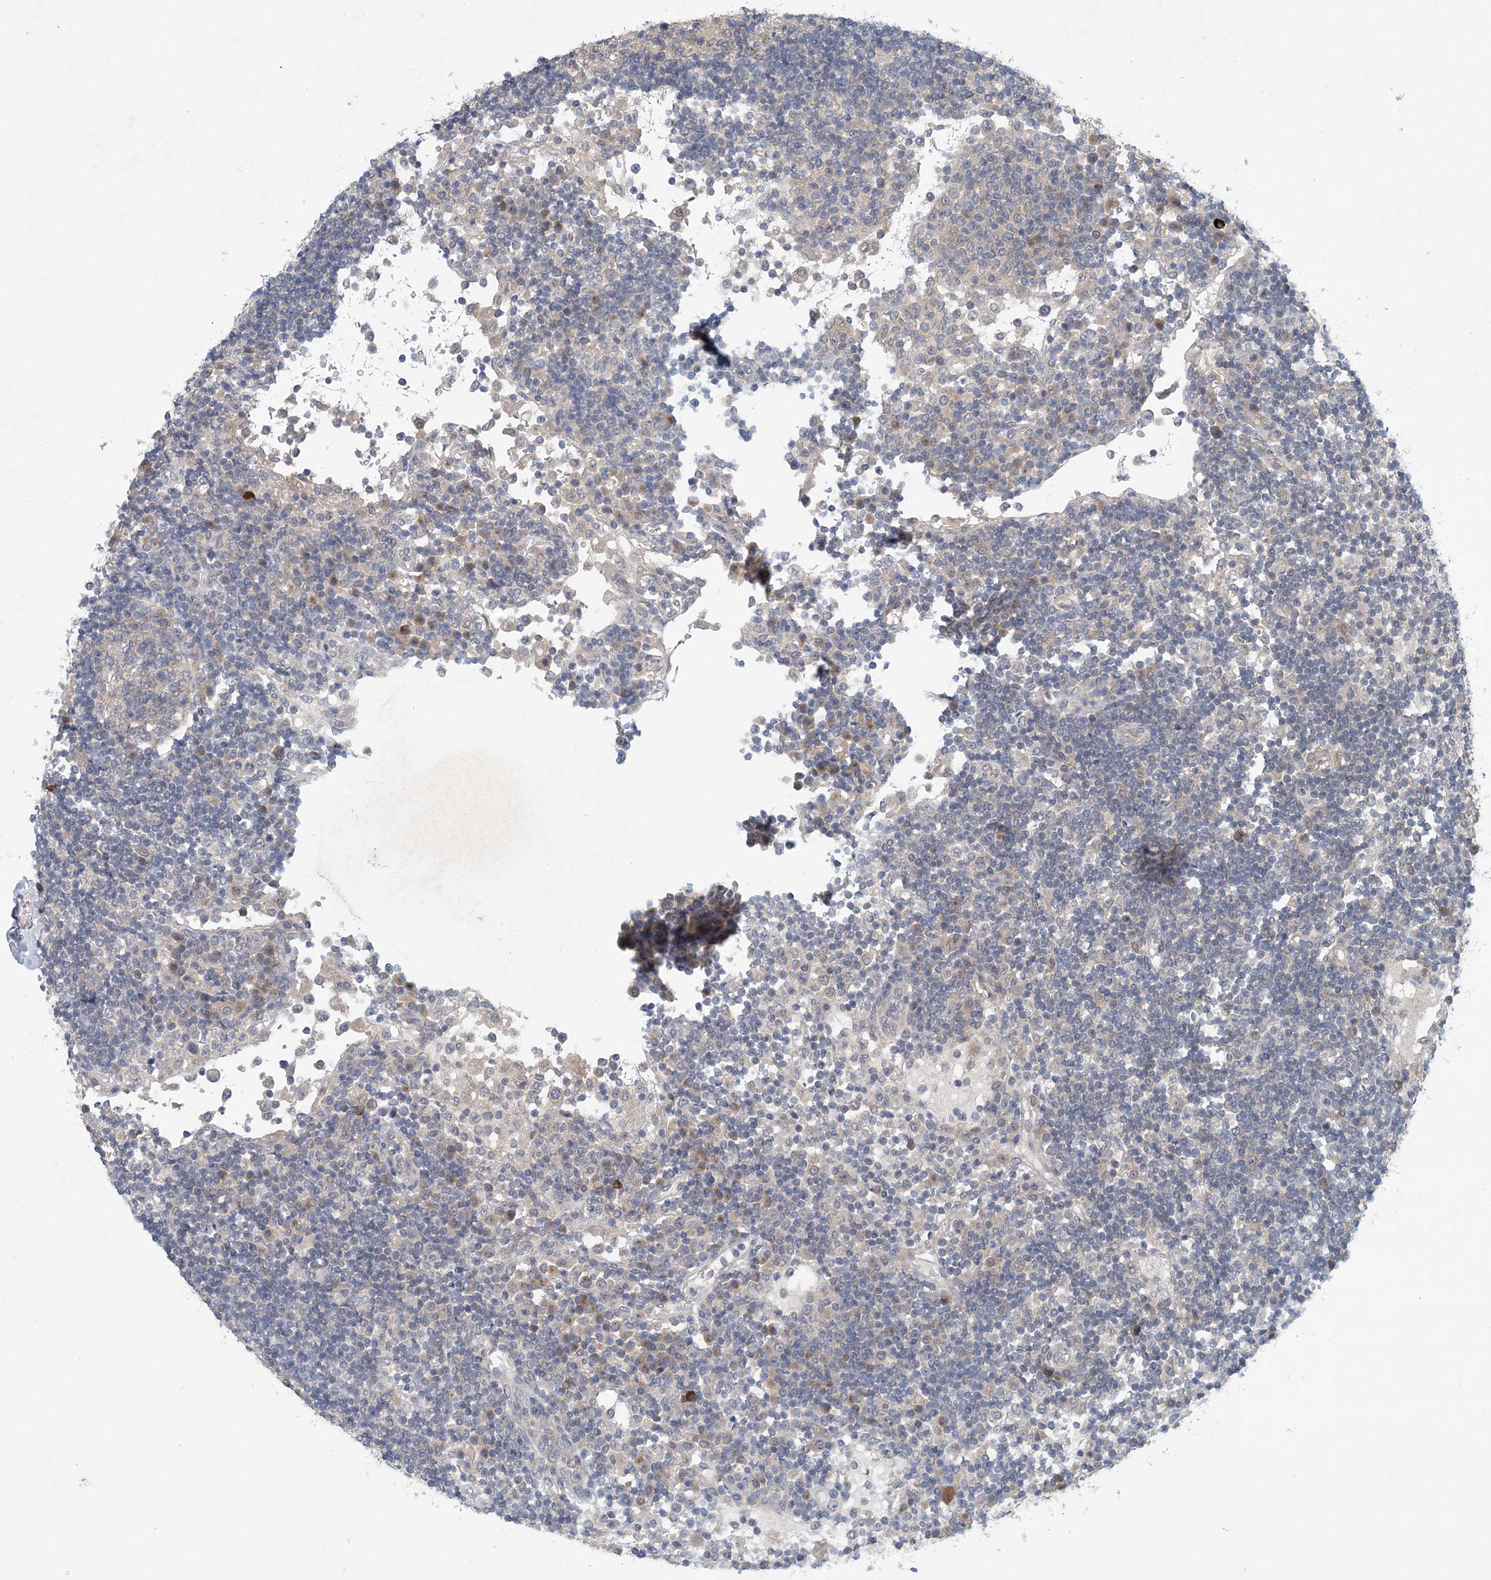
{"staining": {"intensity": "weak", "quantity": "<25%", "location": "cytoplasmic/membranous"}, "tissue": "lymph node", "cell_type": "Germinal center cells", "image_type": "normal", "snomed": [{"axis": "morphology", "description": "Normal tissue, NOS"}, {"axis": "topography", "description": "Lymph node"}], "caption": "IHC histopathology image of normal lymph node: lymph node stained with DAB (3,3'-diaminobenzidine) shows no significant protein staining in germinal center cells. Nuclei are stained in blue.", "gene": "HIKESHI", "patient": {"sex": "female", "age": 53}}